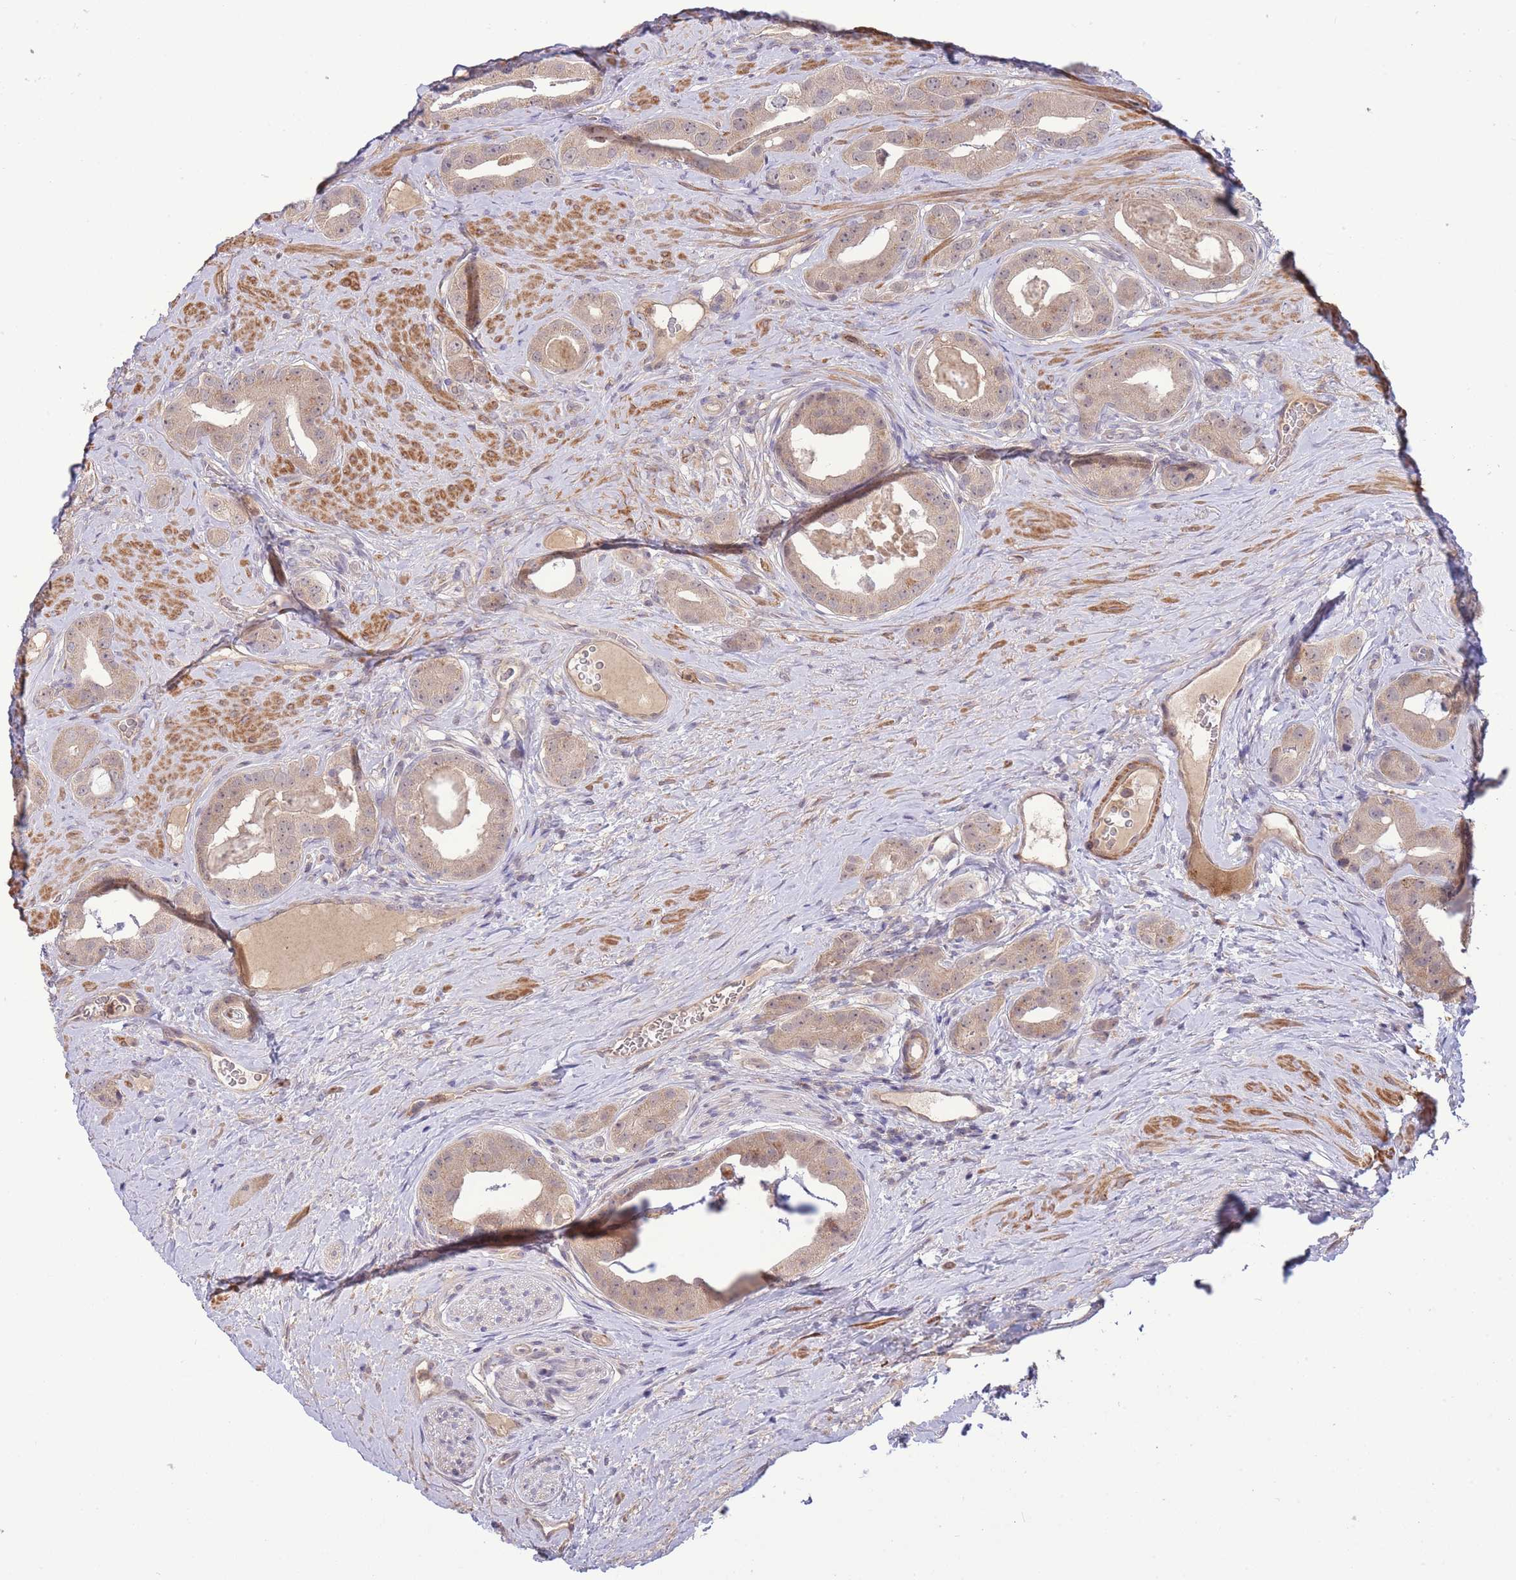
{"staining": {"intensity": "weak", "quantity": "25%-75%", "location": "cytoplasmic/membranous"}, "tissue": "prostate cancer", "cell_type": "Tumor cells", "image_type": "cancer", "snomed": [{"axis": "morphology", "description": "Adenocarcinoma, High grade"}, {"axis": "topography", "description": "Prostate"}], "caption": "An image showing weak cytoplasmic/membranous positivity in approximately 25%-75% of tumor cells in adenocarcinoma (high-grade) (prostate), as visualized by brown immunohistochemical staining.", "gene": "ZNF304", "patient": {"sex": "male", "age": 63}}